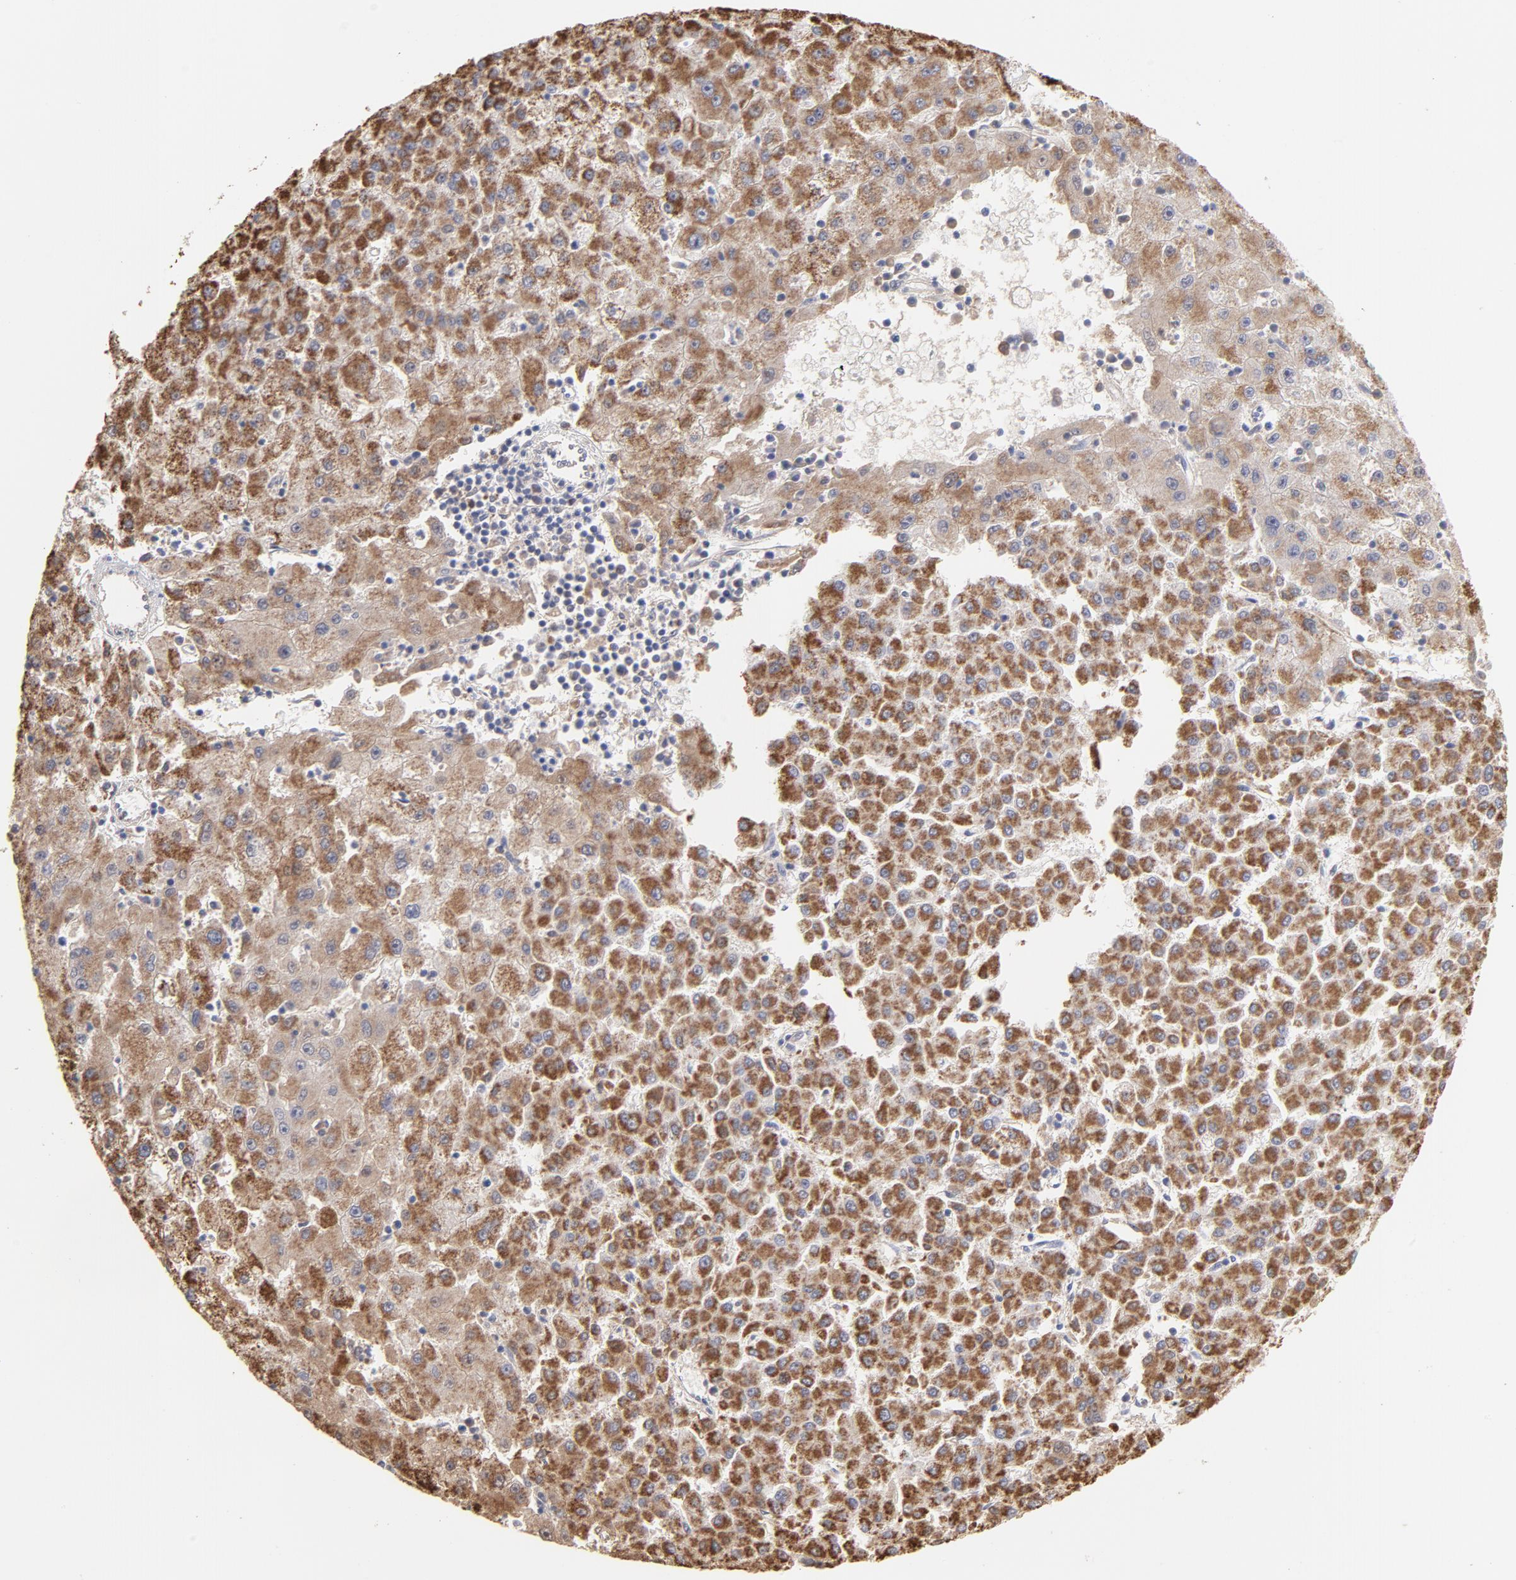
{"staining": {"intensity": "moderate", "quantity": ">75%", "location": "cytoplasmic/membranous"}, "tissue": "liver cancer", "cell_type": "Tumor cells", "image_type": "cancer", "snomed": [{"axis": "morphology", "description": "Carcinoma, Hepatocellular, NOS"}, {"axis": "topography", "description": "Liver"}], "caption": "Tumor cells exhibit medium levels of moderate cytoplasmic/membranous expression in approximately >75% of cells in human liver cancer (hepatocellular carcinoma). The staining is performed using DAB brown chromogen to label protein expression. The nuclei are counter-stained blue using hematoxylin.", "gene": "OAS1", "patient": {"sex": "male", "age": 72}}